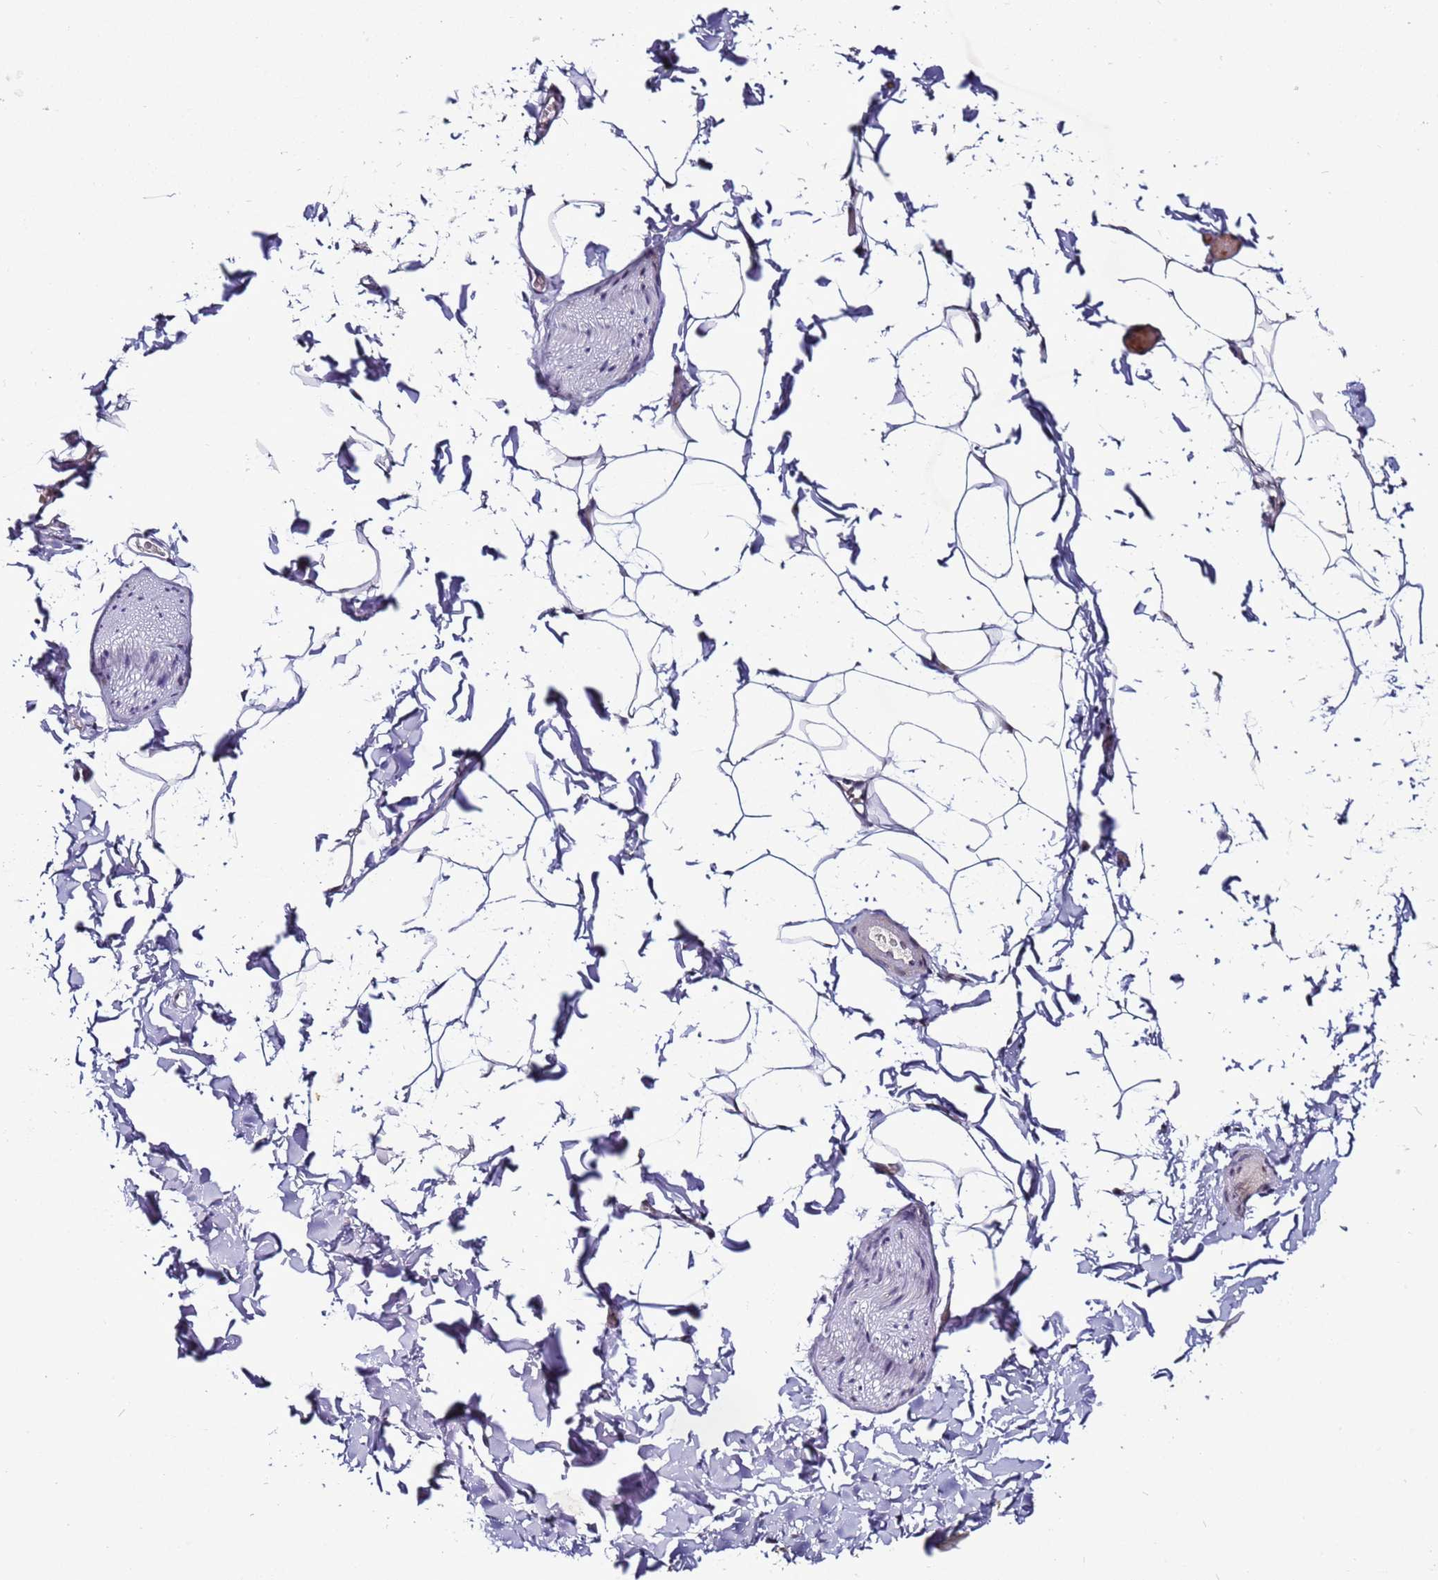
{"staining": {"intensity": "negative", "quantity": "none", "location": "none"}, "tissue": "adipose tissue", "cell_type": "Adipocytes", "image_type": "normal", "snomed": [{"axis": "morphology", "description": "Normal tissue, NOS"}, {"axis": "topography", "description": "Gallbladder"}, {"axis": "topography", "description": "Peripheral nerve tissue"}], "caption": "Human adipose tissue stained for a protein using IHC demonstrates no staining in adipocytes.", "gene": "PSMA7", "patient": {"sex": "male", "age": 38}}